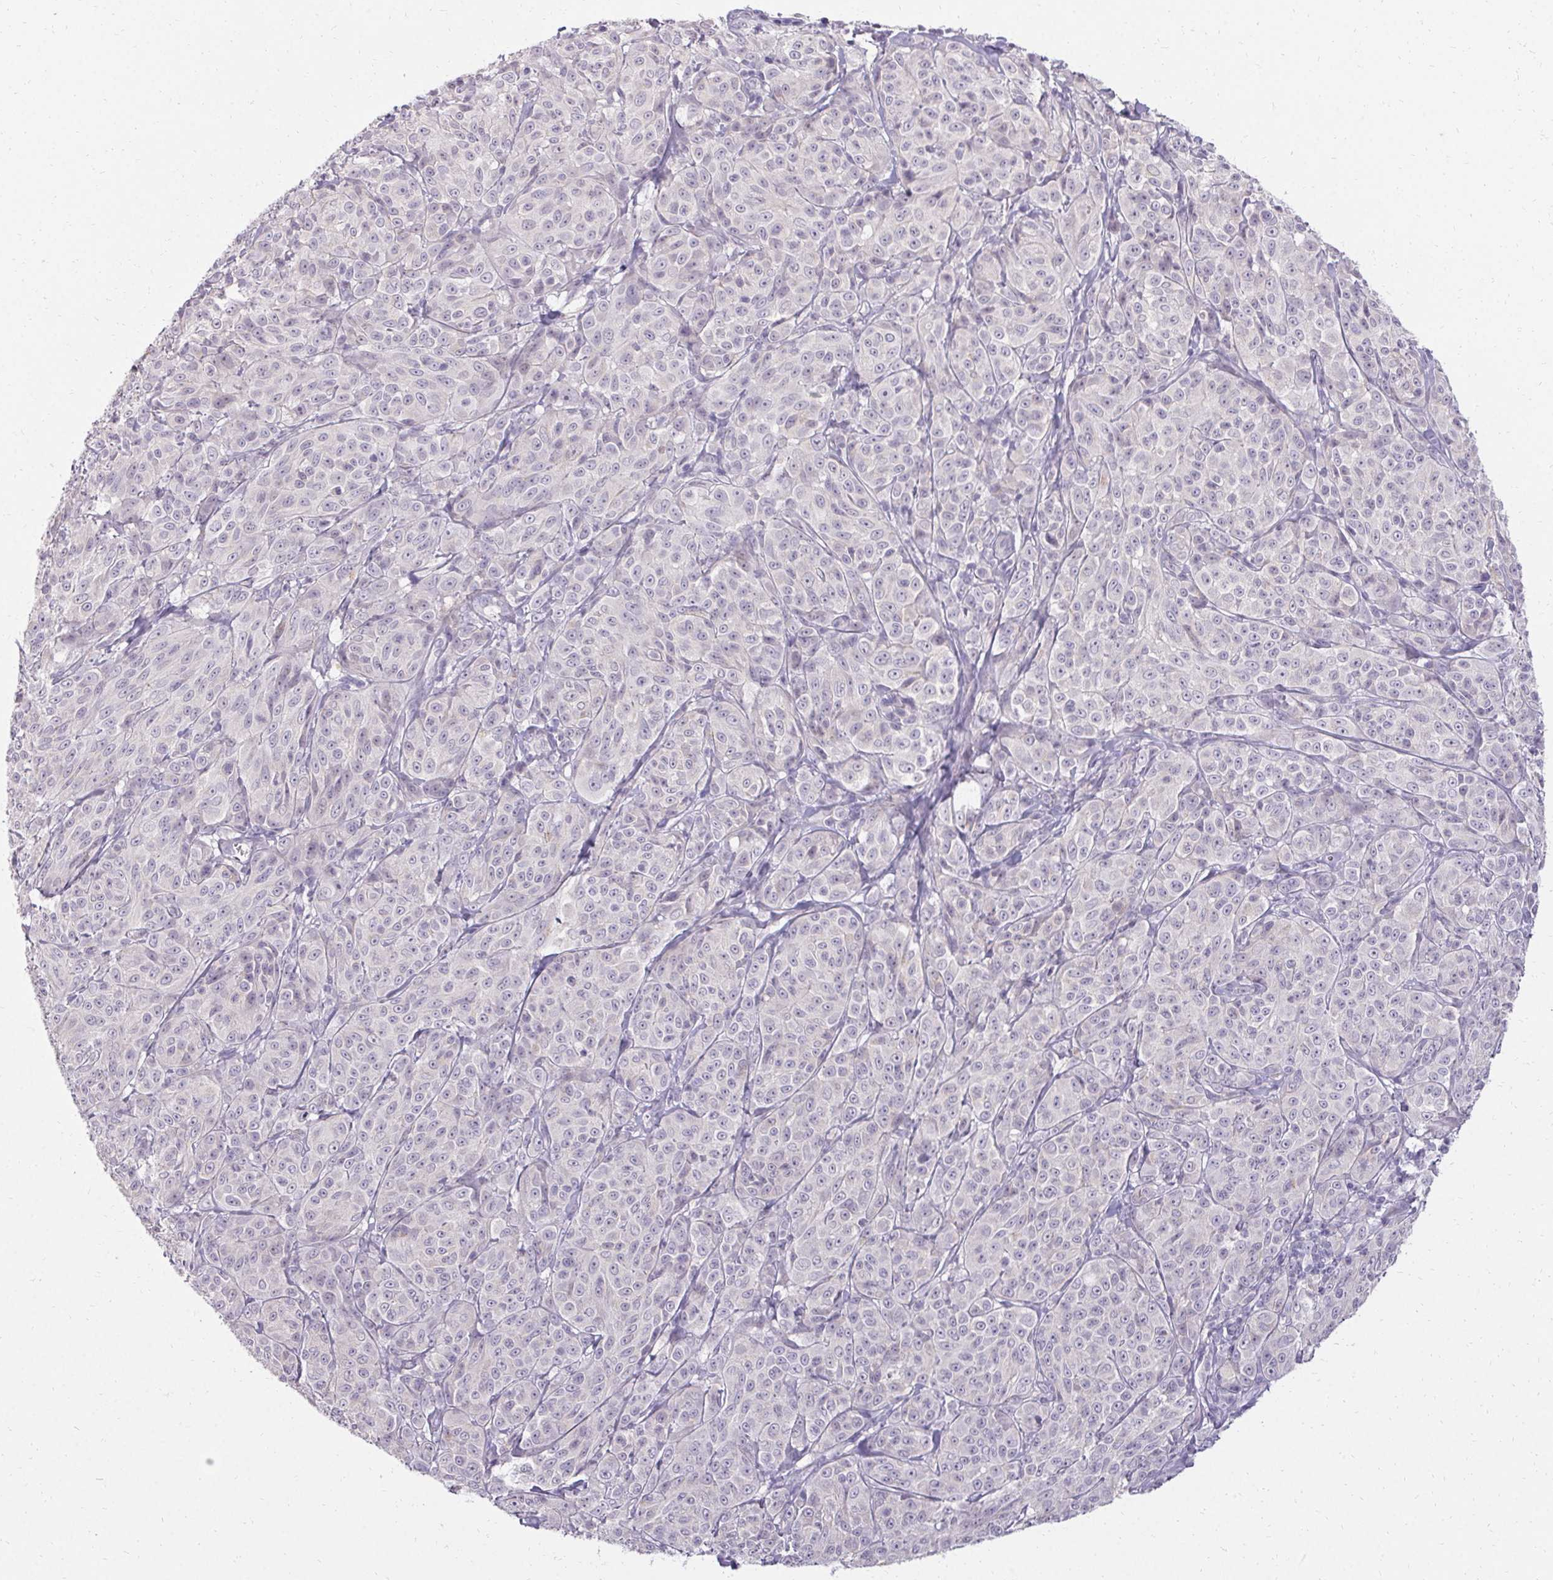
{"staining": {"intensity": "negative", "quantity": "none", "location": "none"}, "tissue": "melanoma", "cell_type": "Tumor cells", "image_type": "cancer", "snomed": [{"axis": "morphology", "description": "Malignant melanoma, NOS"}, {"axis": "topography", "description": "Skin"}], "caption": "Image shows no protein staining in tumor cells of melanoma tissue. (DAB IHC visualized using brightfield microscopy, high magnification).", "gene": "HSD17B3", "patient": {"sex": "male", "age": 89}}